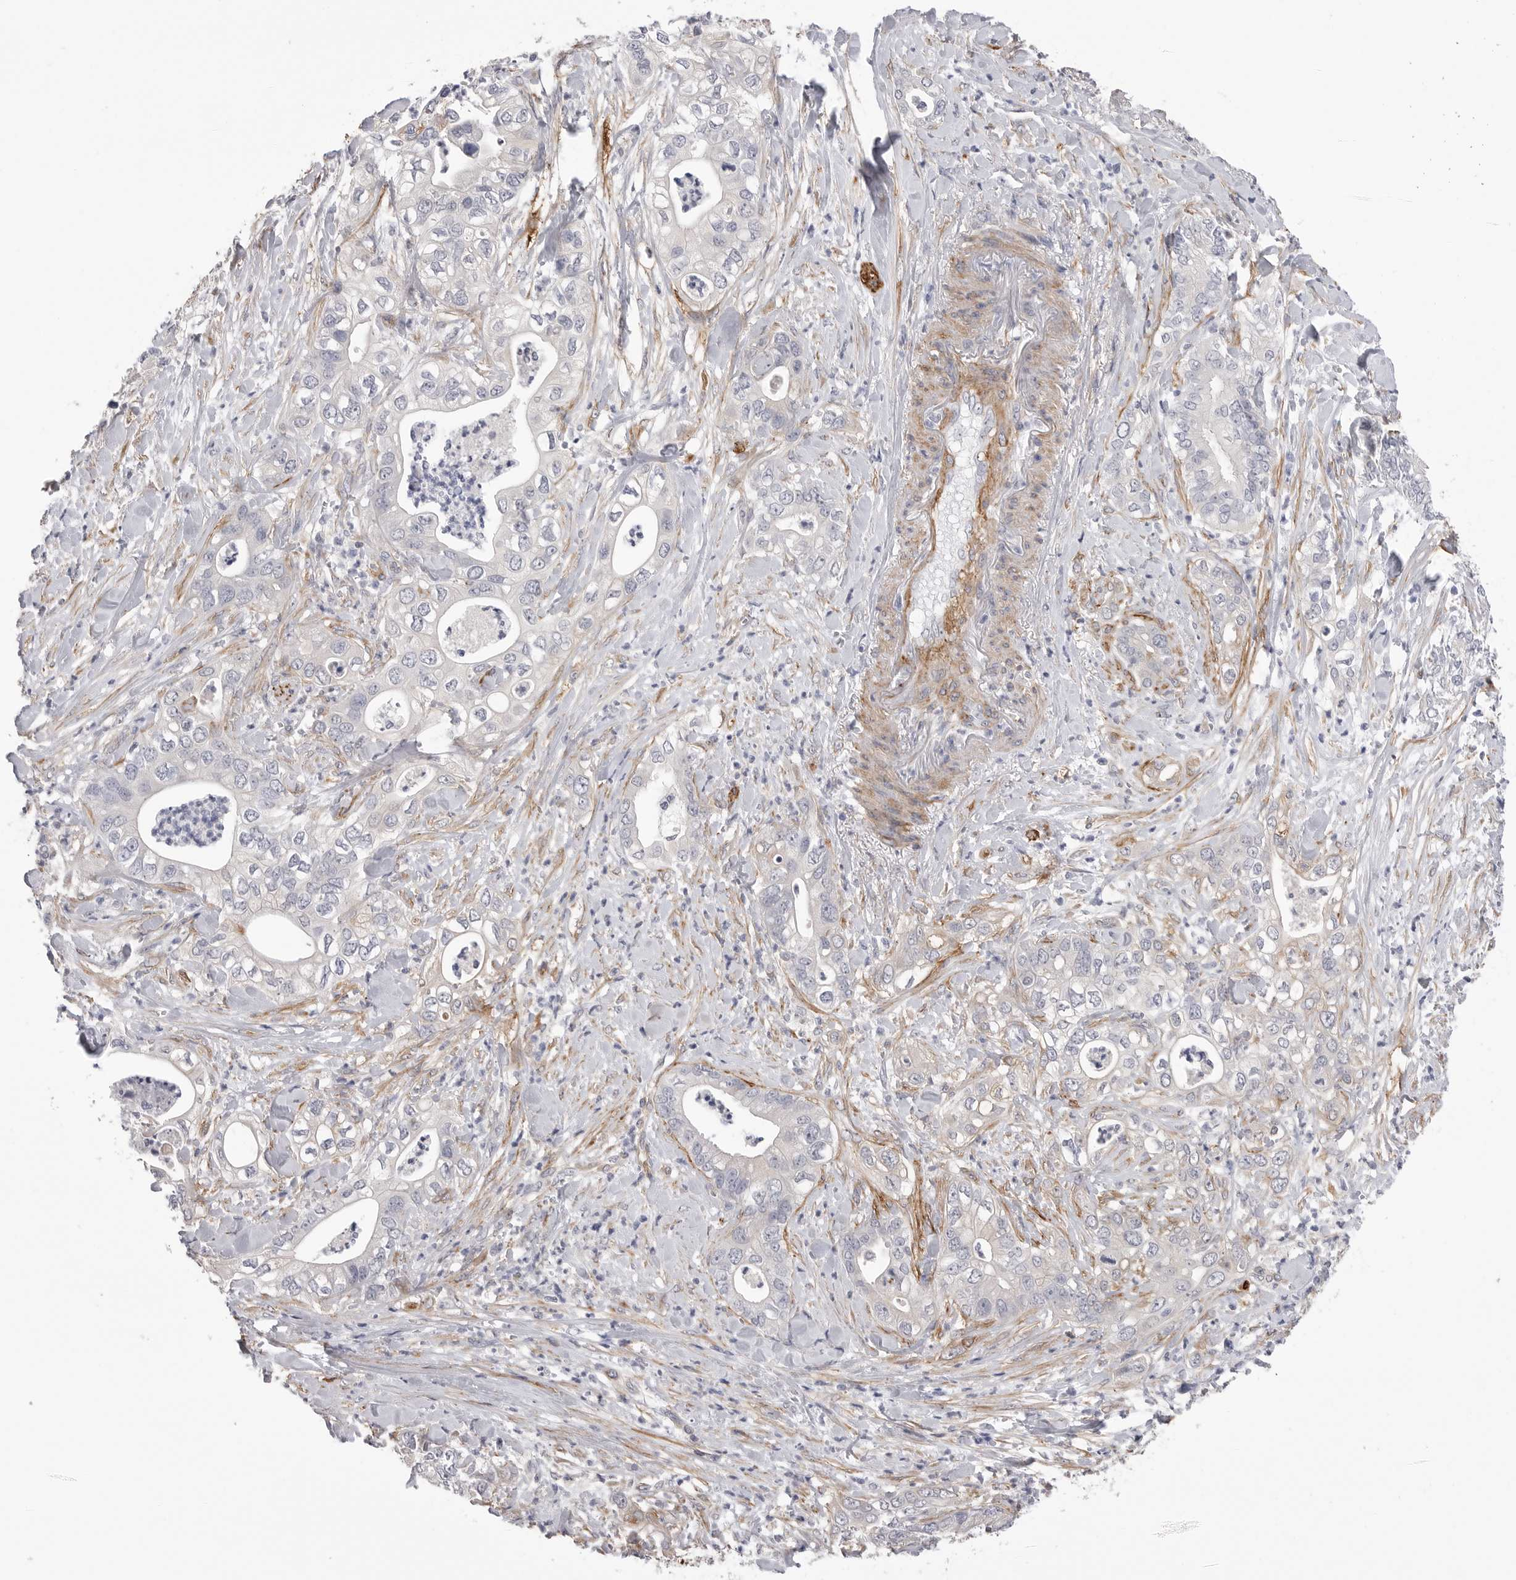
{"staining": {"intensity": "negative", "quantity": "none", "location": "none"}, "tissue": "pancreatic cancer", "cell_type": "Tumor cells", "image_type": "cancer", "snomed": [{"axis": "morphology", "description": "Adenocarcinoma, NOS"}, {"axis": "topography", "description": "Pancreas"}], "caption": "Protein analysis of pancreatic cancer (adenocarcinoma) shows no significant expression in tumor cells.", "gene": "AKAP12", "patient": {"sex": "female", "age": 78}}